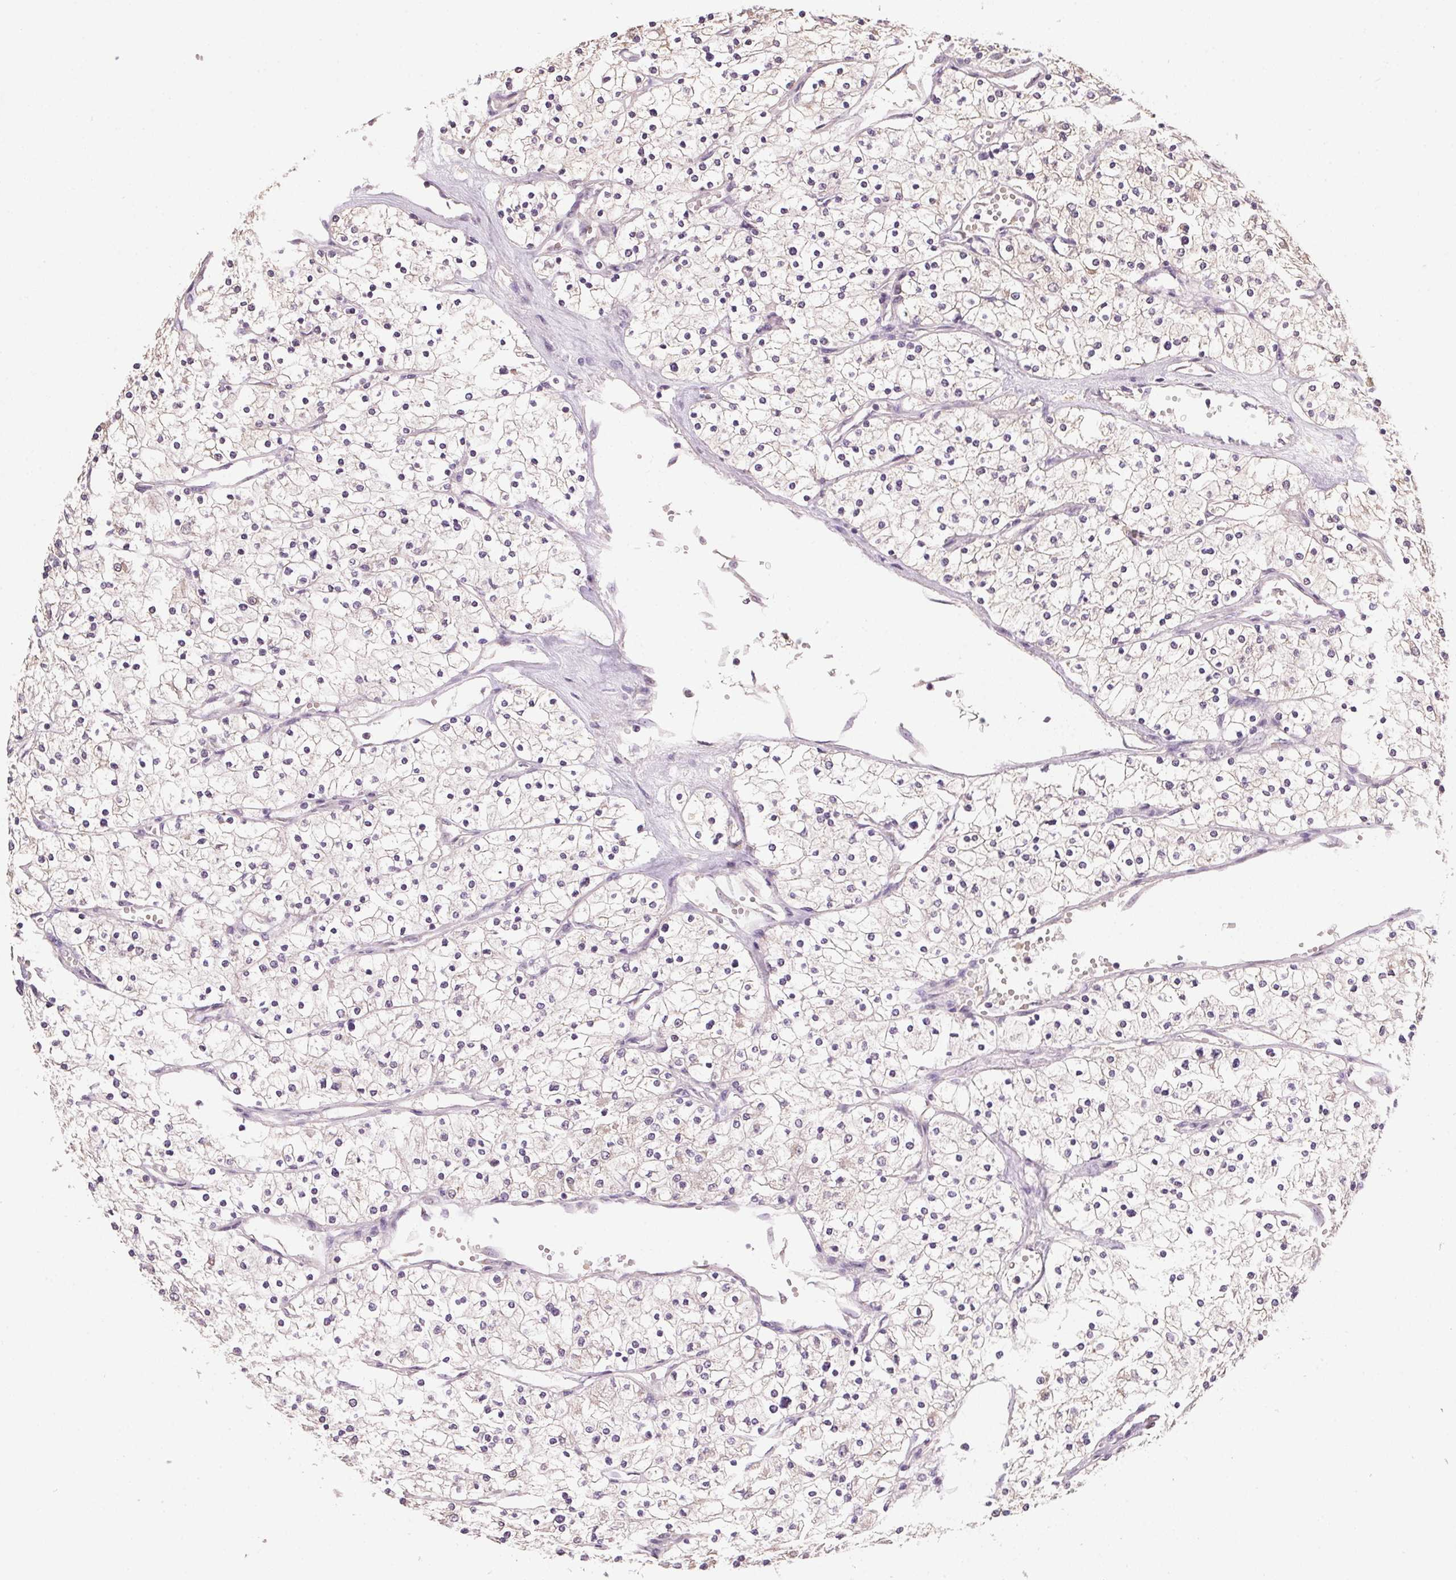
{"staining": {"intensity": "negative", "quantity": "none", "location": "none"}, "tissue": "renal cancer", "cell_type": "Tumor cells", "image_type": "cancer", "snomed": [{"axis": "morphology", "description": "Adenocarcinoma, NOS"}, {"axis": "topography", "description": "Kidney"}], "caption": "Immunohistochemical staining of adenocarcinoma (renal) shows no significant positivity in tumor cells.", "gene": "ALDH8A1", "patient": {"sex": "male", "age": 80}}